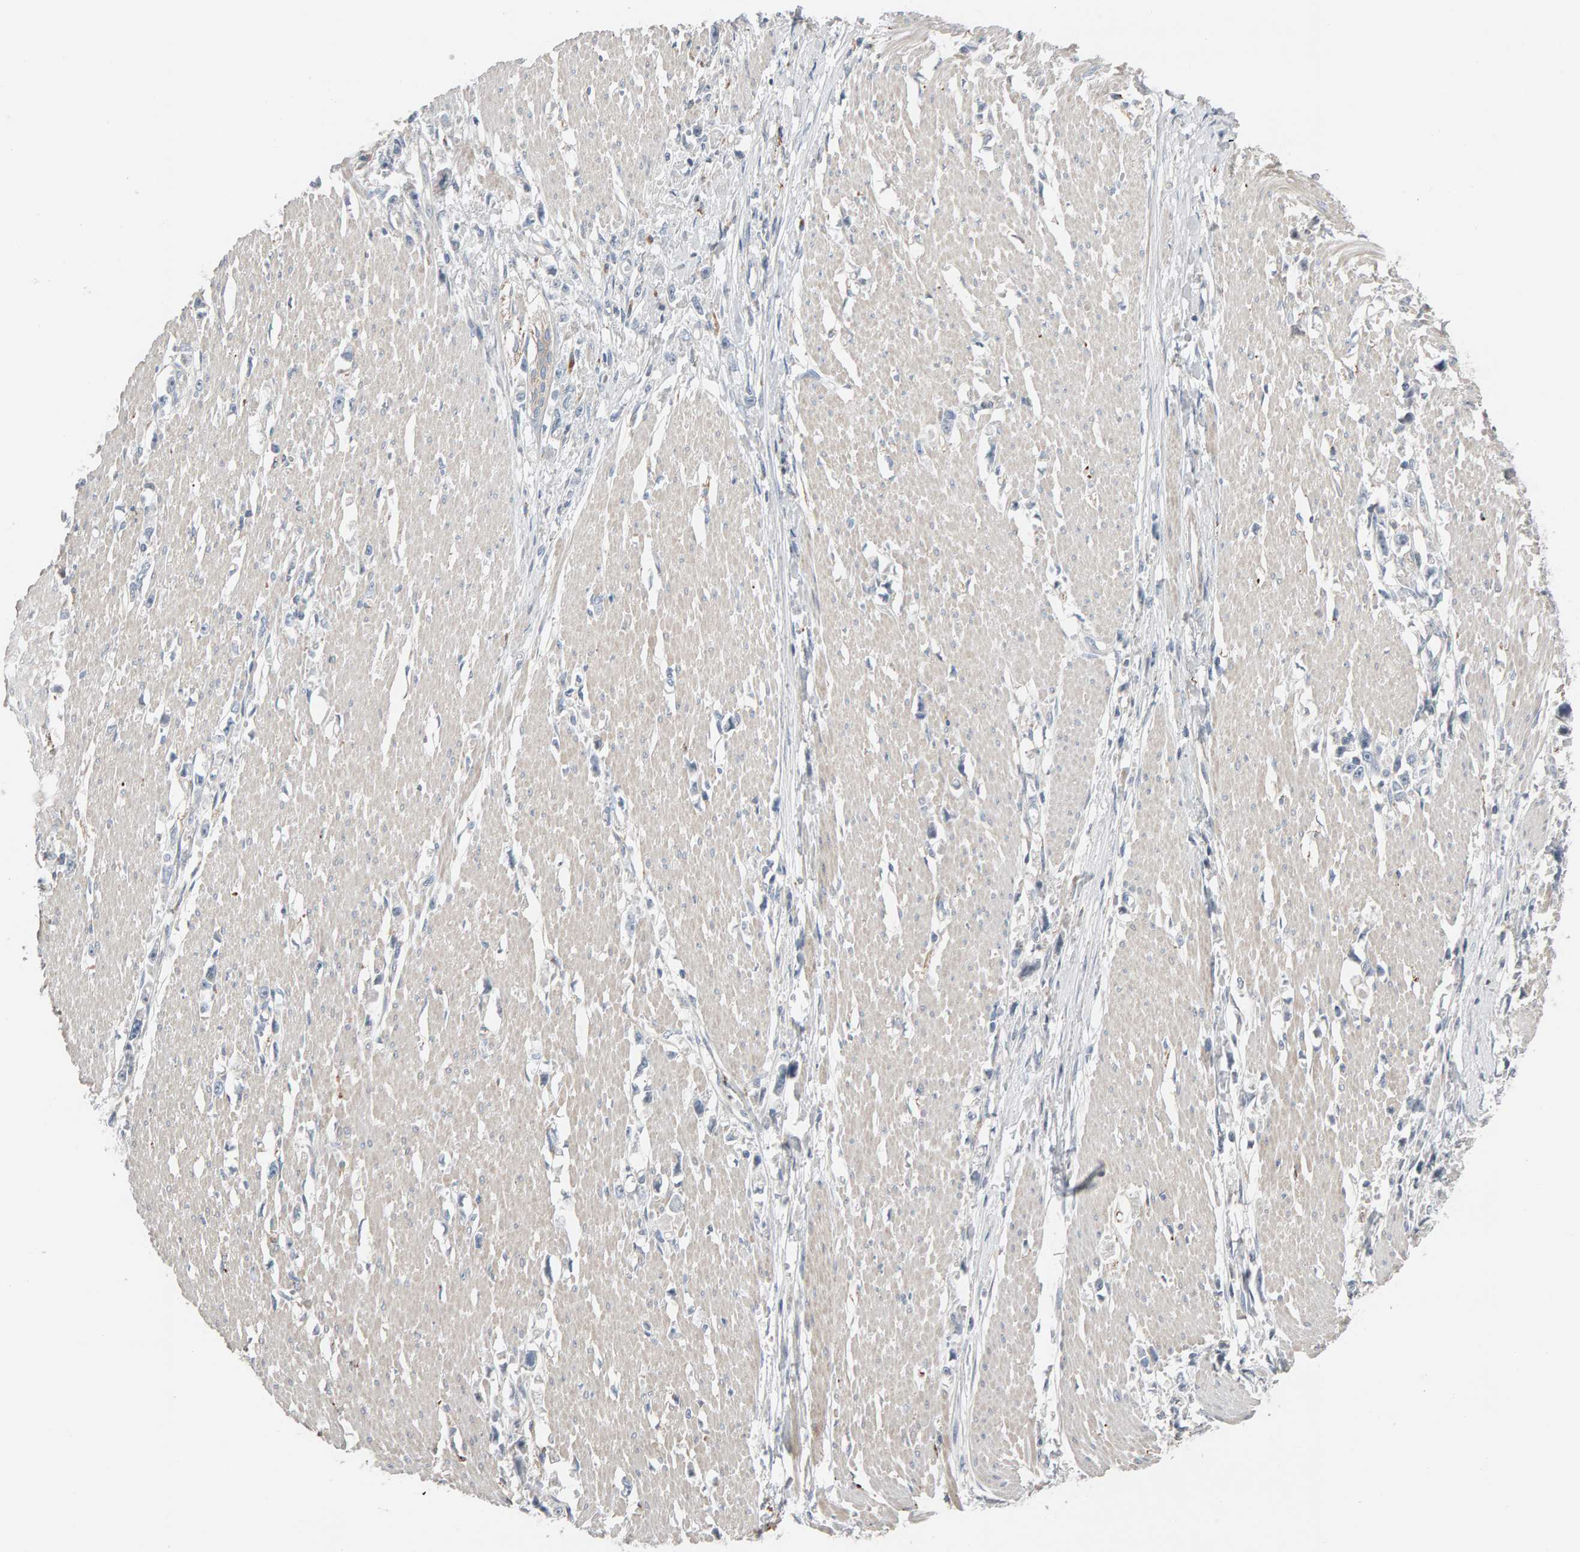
{"staining": {"intensity": "negative", "quantity": "none", "location": "none"}, "tissue": "stomach cancer", "cell_type": "Tumor cells", "image_type": "cancer", "snomed": [{"axis": "morphology", "description": "Adenocarcinoma, NOS"}, {"axis": "topography", "description": "Stomach"}], "caption": "DAB immunohistochemical staining of stomach cancer shows no significant expression in tumor cells.", "gene": "IPPK", "patient": {"sex": "female", "age": 59}}